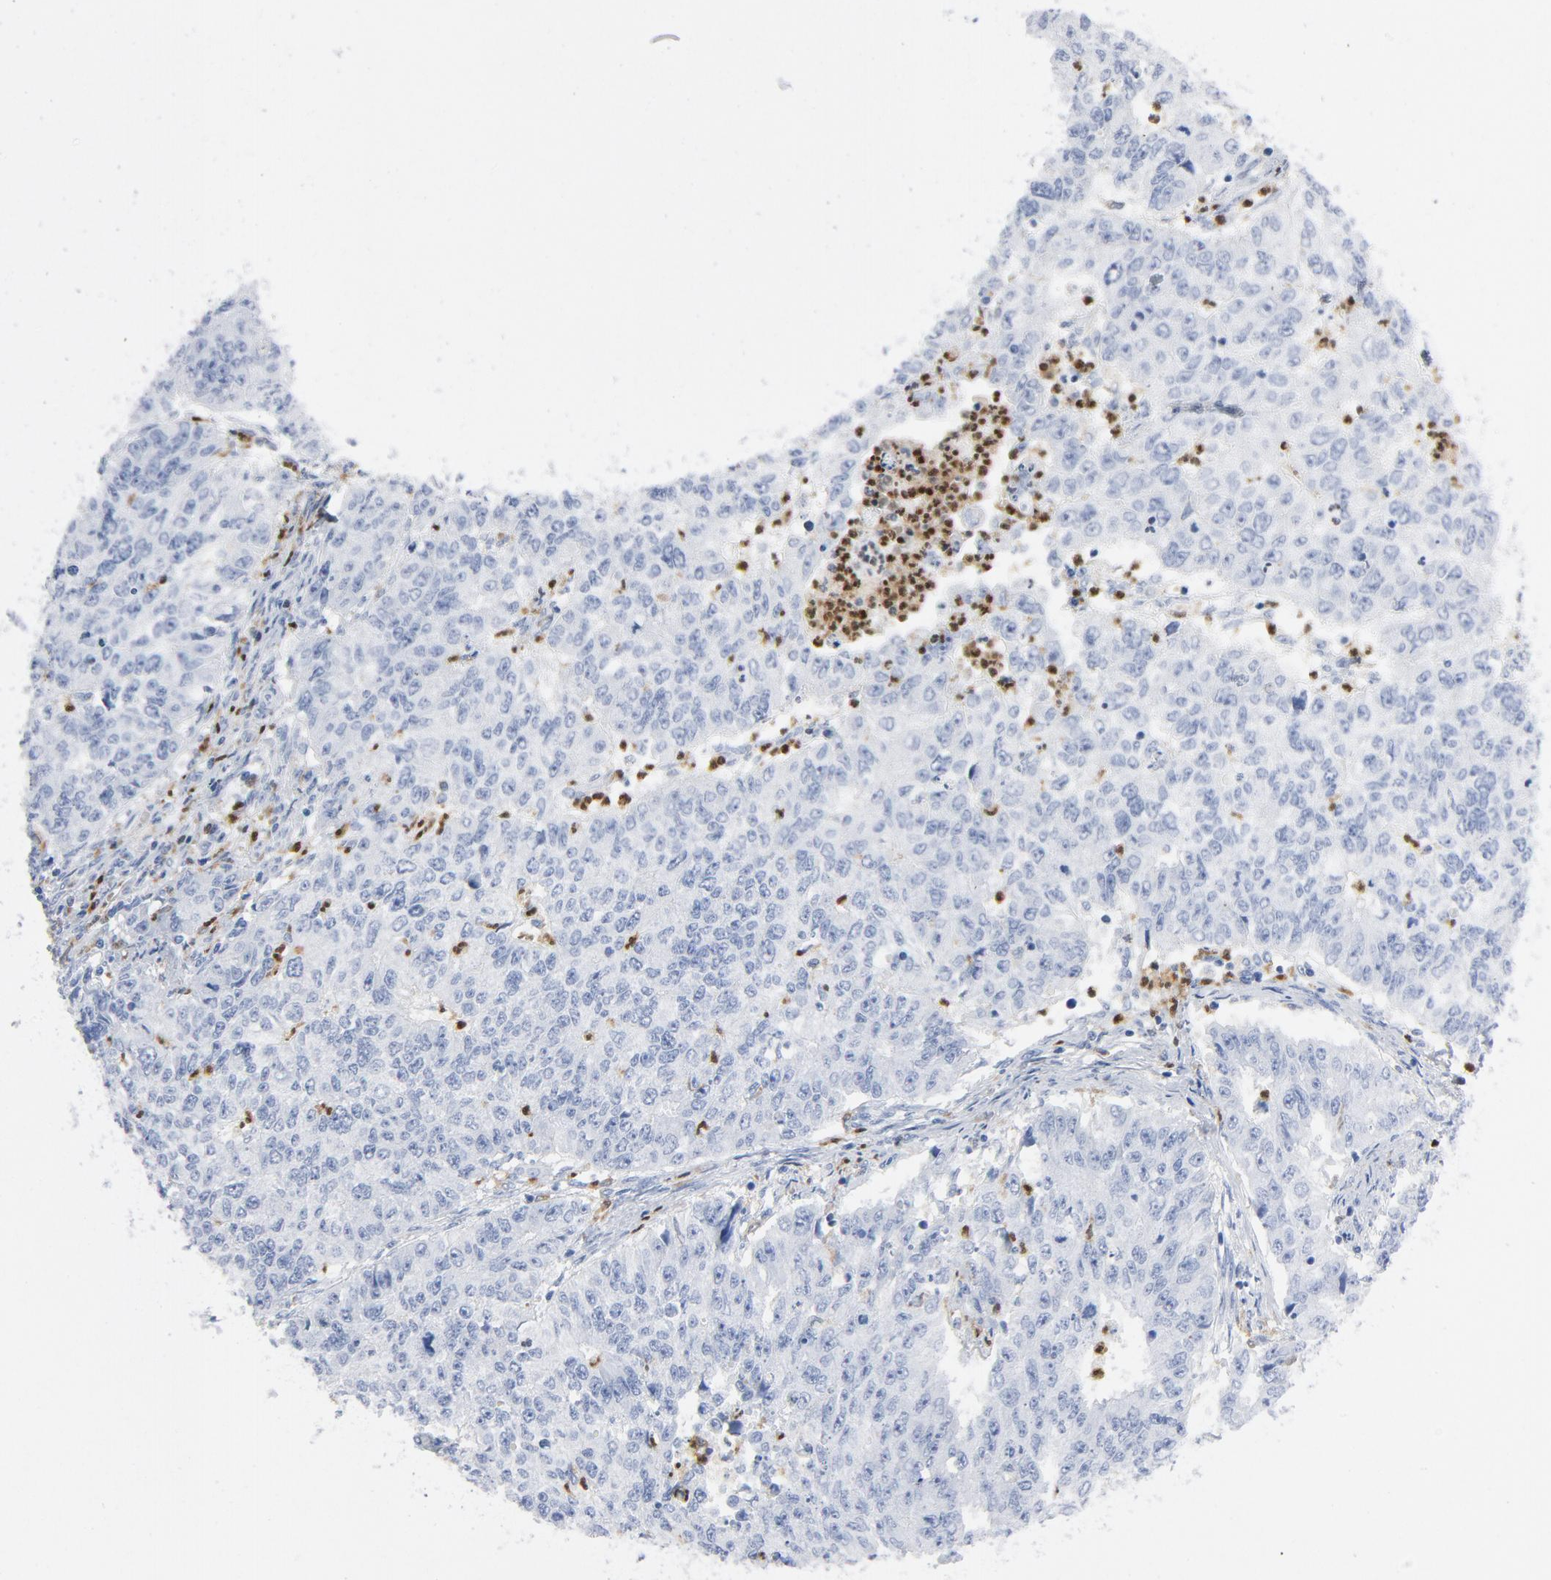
{"staining": {"intensity": "negative", "quantity": "none", "location": "none"}, "tissue": "endometrial cancer", "cell_type": "Tumor cells", "image_type": "cancer", "snomed": [{"axis": "morphology", "description": "Adenocarcinoma, NOS"}, {"axis": "topography", "description": "Endometrium"}], "caption": "Human endometrial adenocarcinoma stained for a protein using immunohistochemistry (IHC) reveals no positivity in tumor cells.", "gene": "NCF1", "patient": {"sex": "female", "age": 42}}